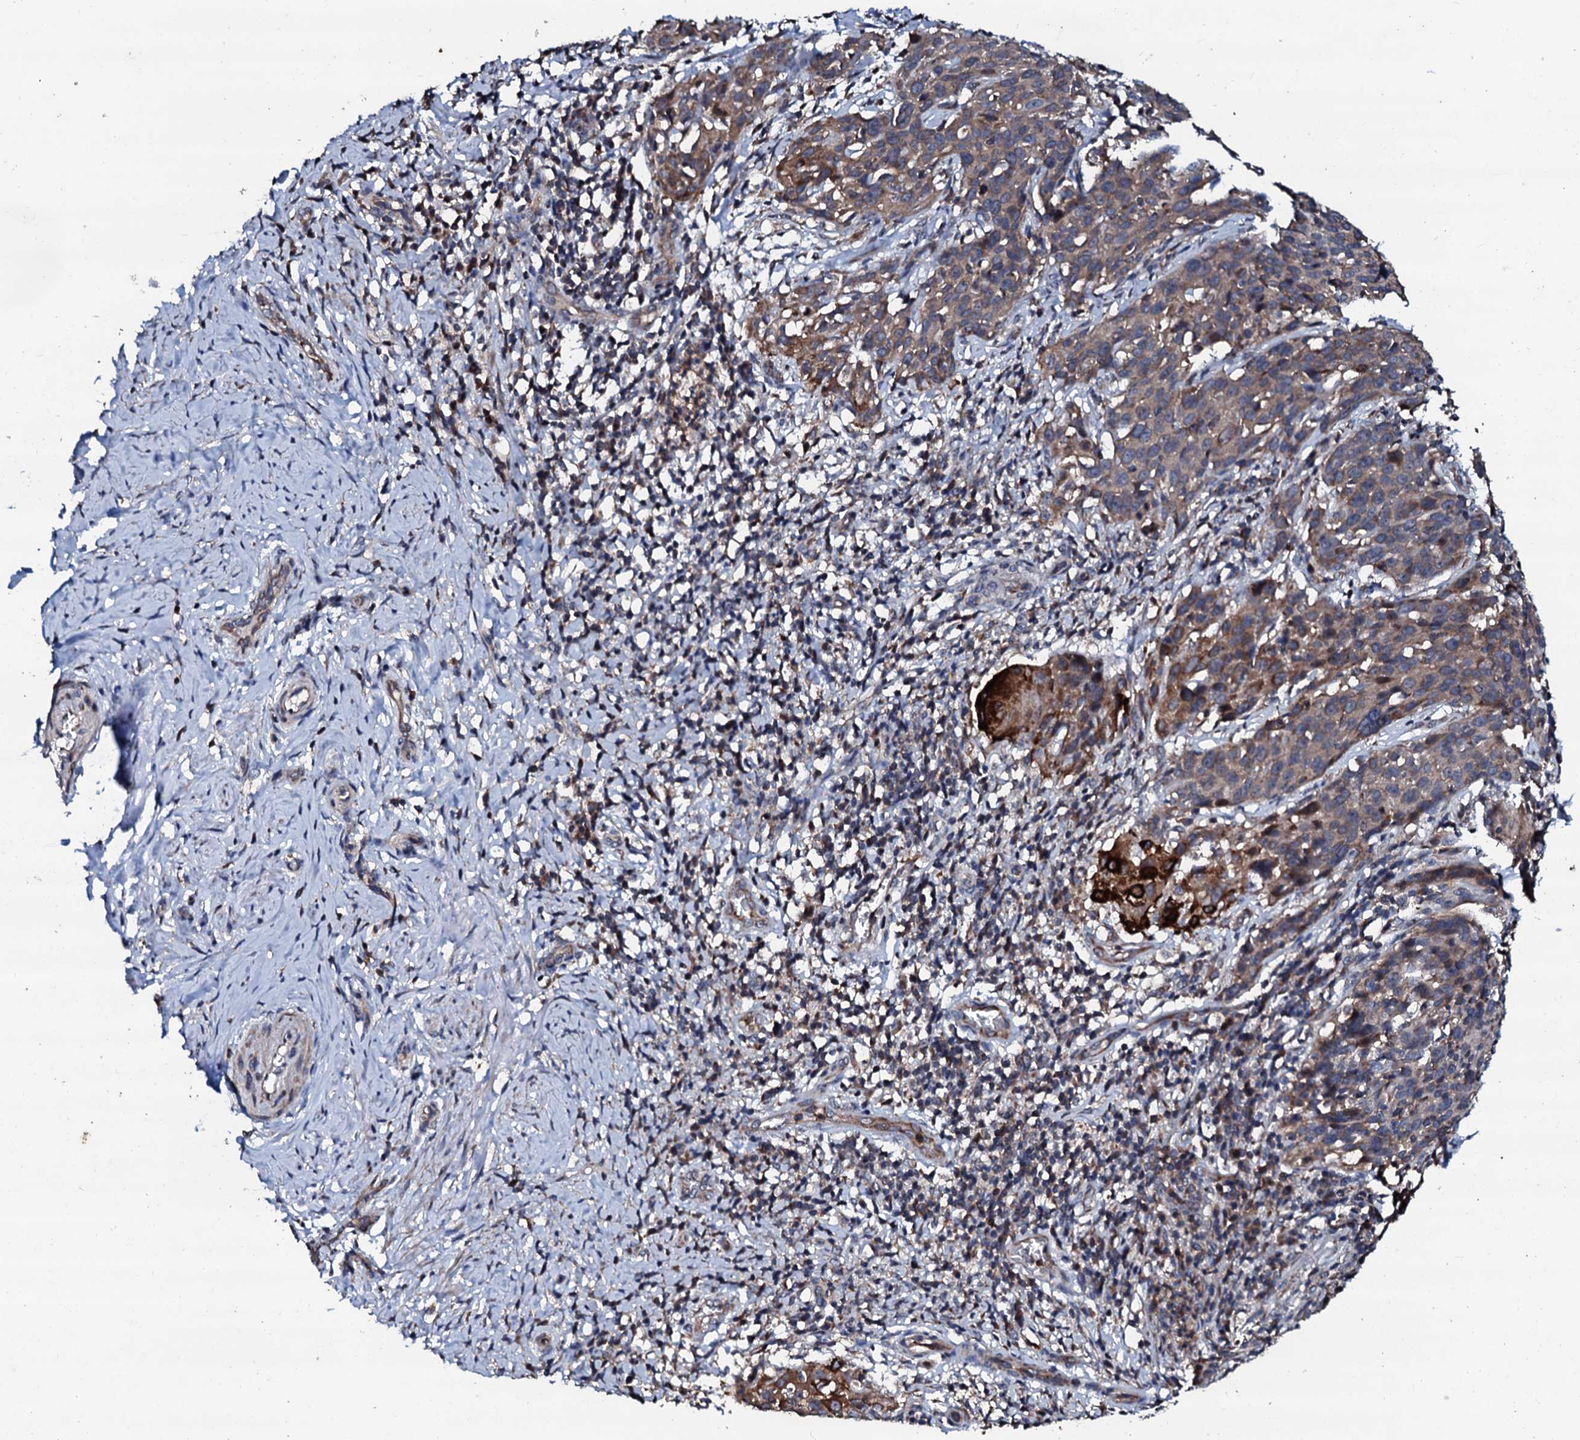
{"staining": {"intensity": "strong", "quantity": "<25%", "location": "cytoplasmic/membranous"}, "tissue": "cervical cancer", "cell_type": "Tumor cells", "image_type": "cancer", "snomed": [{"axis": "morphology", "description": "Squamous cell carcinoma, NOS"}, {"axis": "topography", "description": "Cervix"}], "caption": "Cervical cancer (squamous cell carcinoma) stained with DAB IHC shows medium levels of strong cytoplasmic/membranous staining in approximately <25% of tumor cells.", "gene": "SDHAF2", "patient": {"sex": "female", "age": 50}}